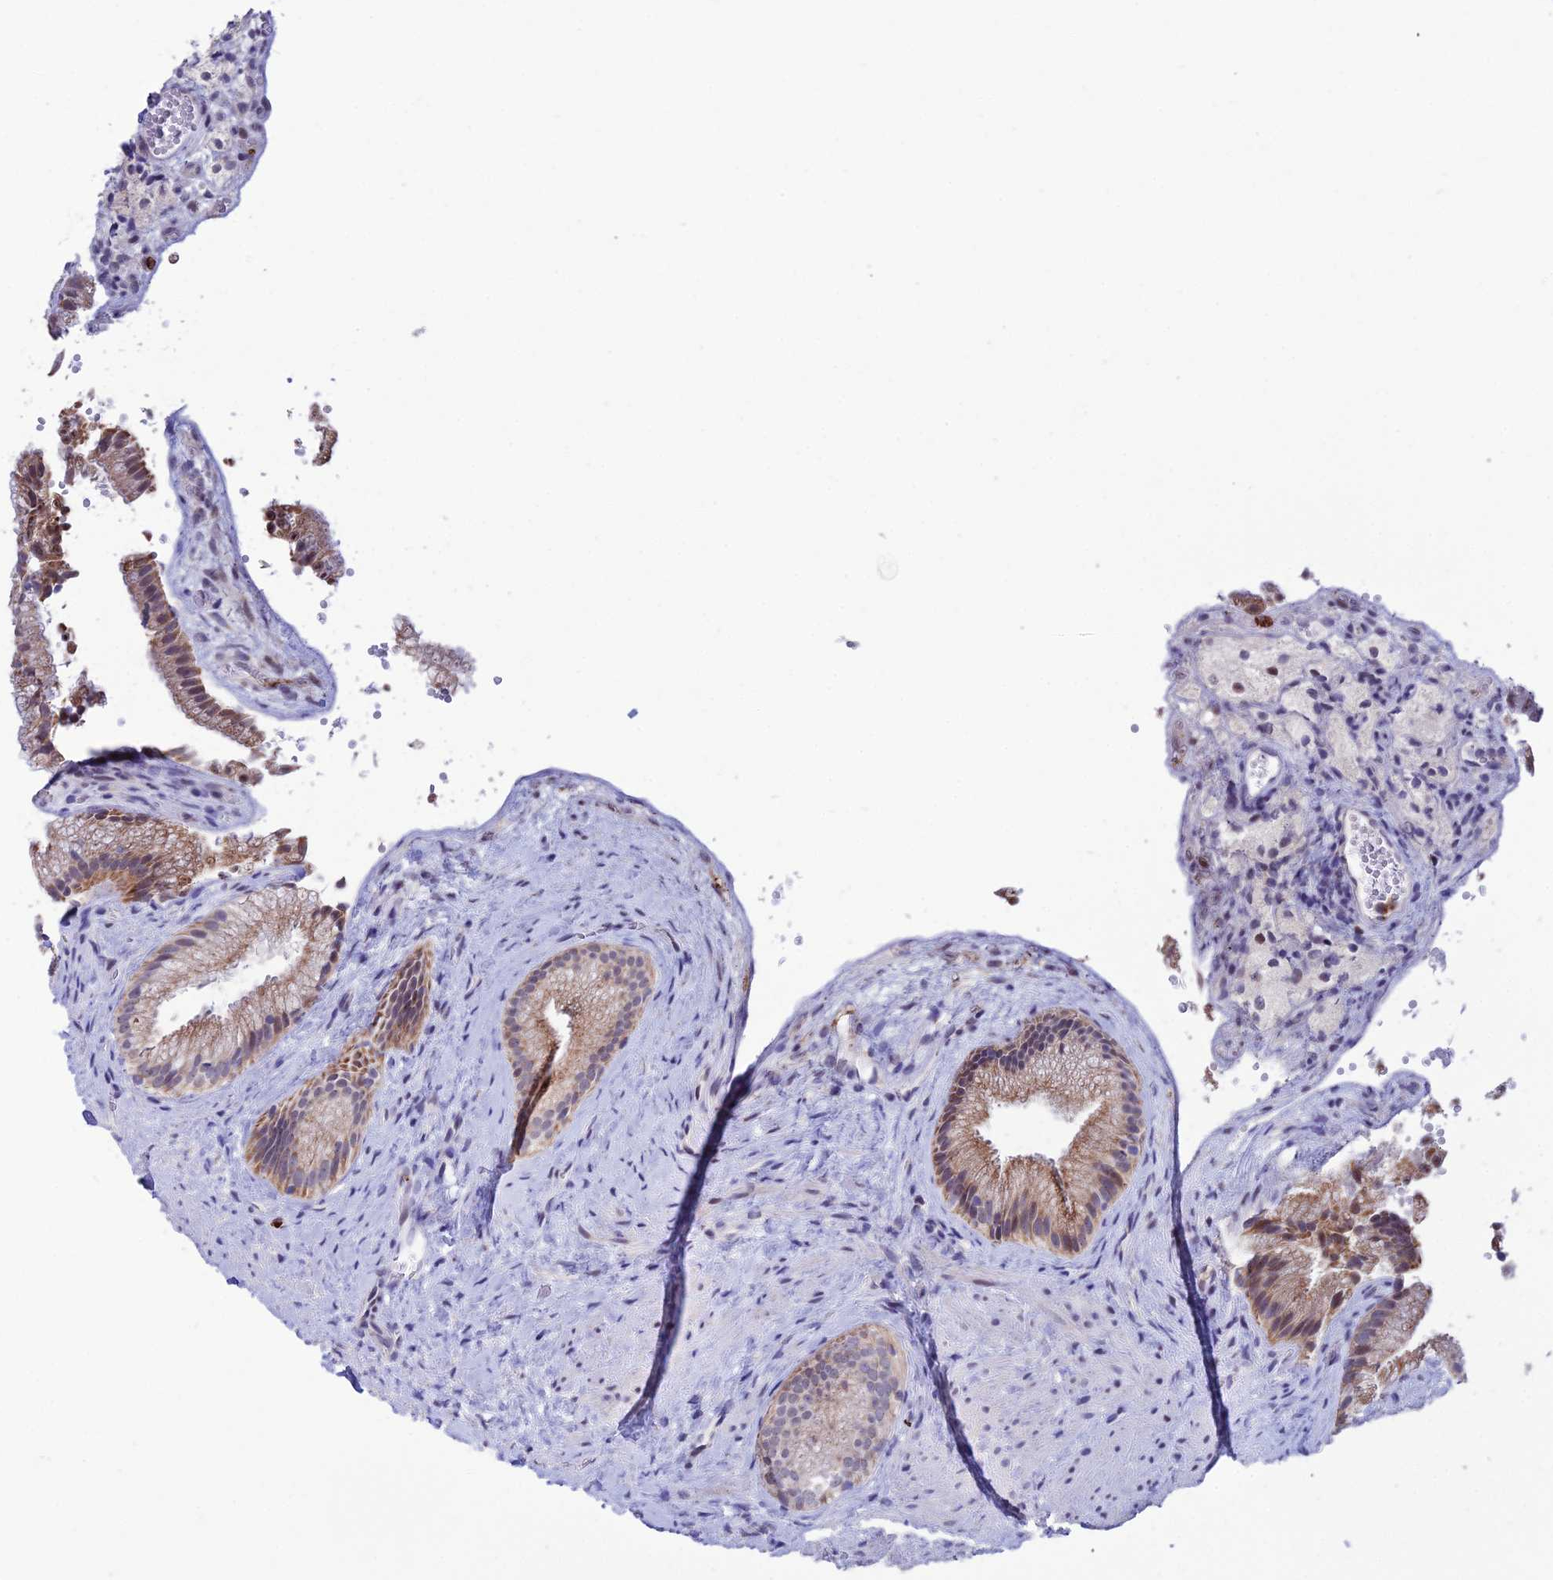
{"staining": {"intensity": "moderate", "quantity": "<25%", "location": "cytoplasmic/membranous,nuclear"}, "tissue": "gallbladder", "cell_type": "Glandular cells", "image_type": "normal", "snomed": [{"axis": "morphology", "description": "Normal tissue, NOS"}, {"axis": "morphology", "description": "Inflammation, NOS"}, {"axis": "topography", "description": "Gallbladder"}], "caption": "A histopathology image of human gallbladder stained for a protein reveals moderate cytoplasmic/membranous,nuclear brown staining in glandular cells.", "gene": "MFSD2B", "patient": {"sex": "male", "age": 51}}